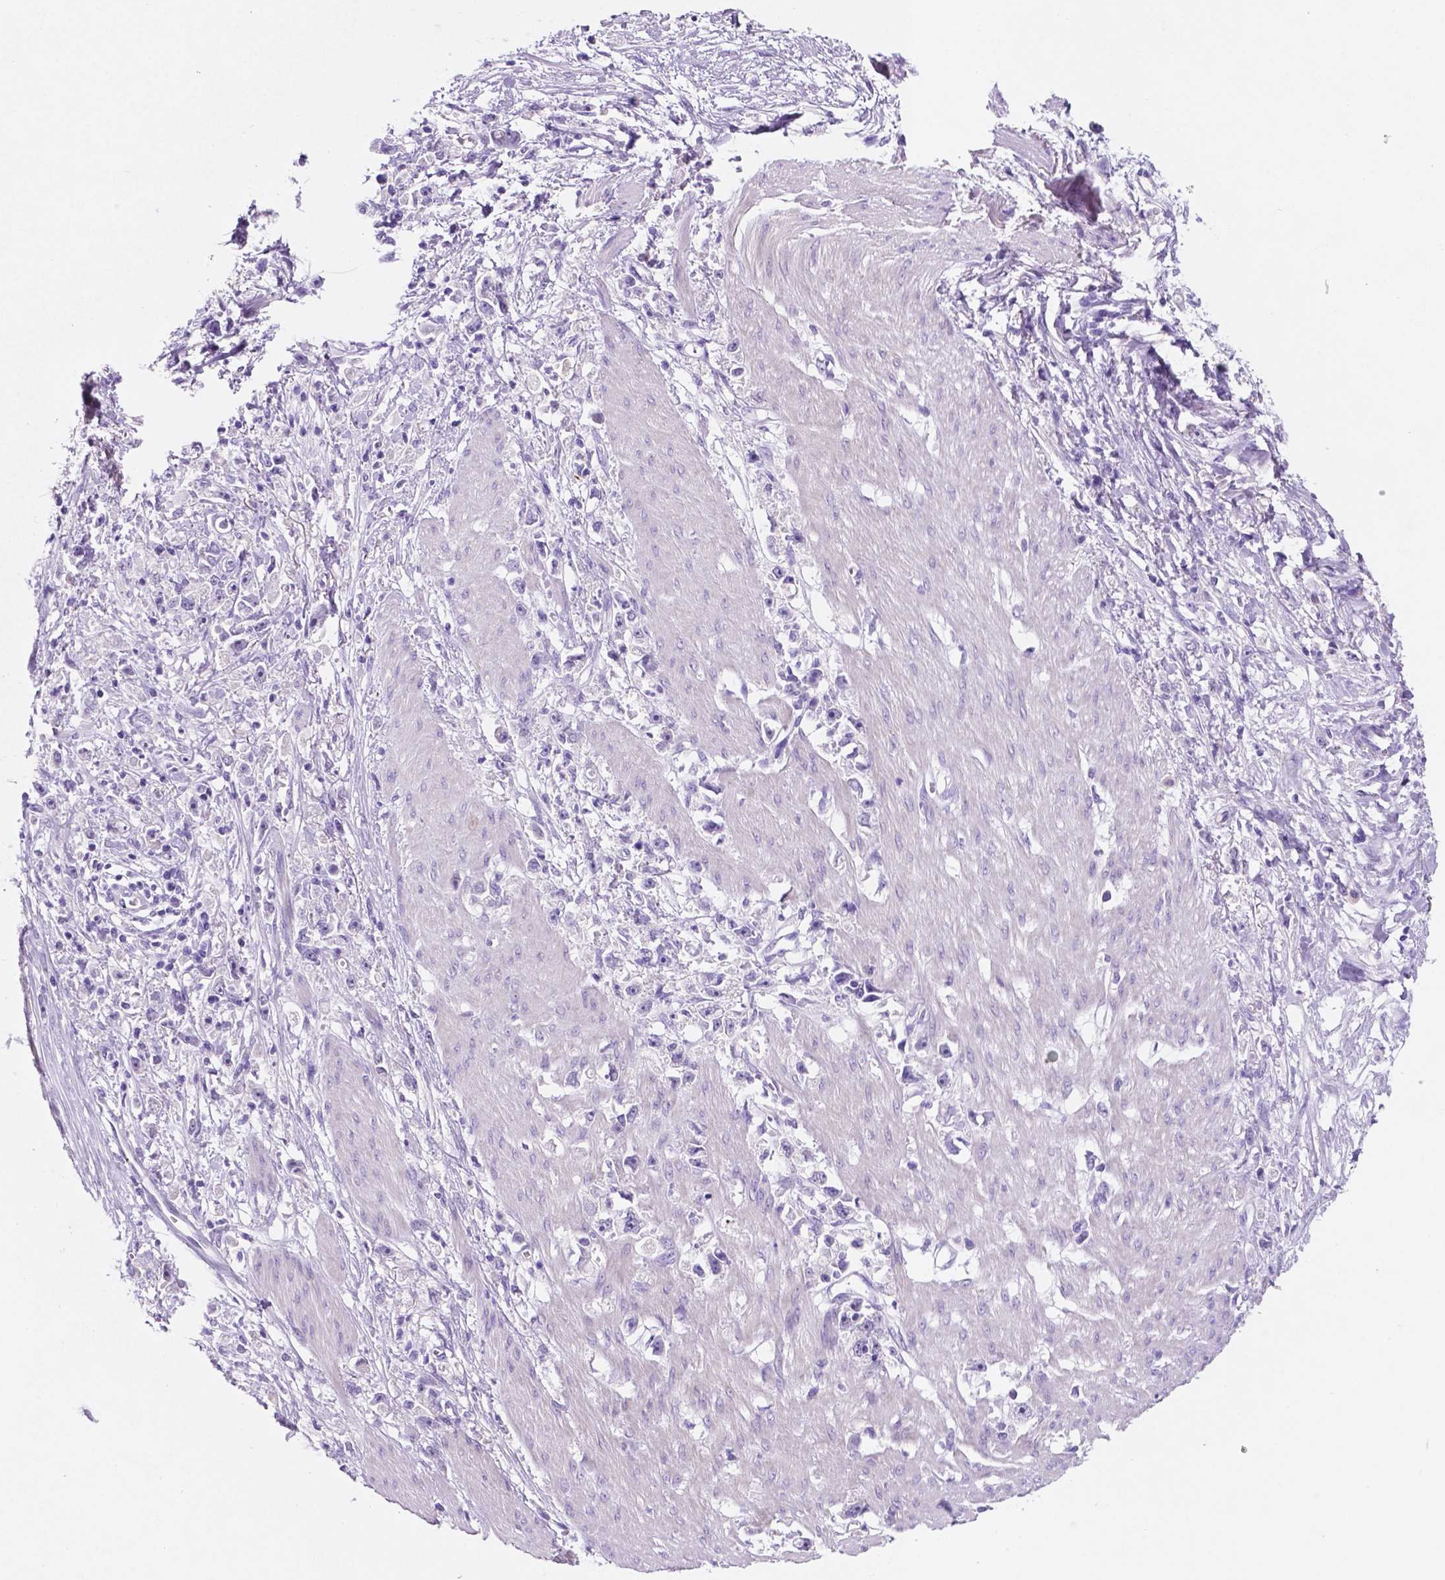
{"staining": {"intensity": "negative", "quantity": "none", "location": "none"}, "tissue": "stomach cancer", "cell_type": "Tumor cells", "image_type": "cancer", "snomed": [{"axis": "morphology", "description": "Adenocarcinoma, NOS"}, {"axis": "topography", "description": "Stomach"}], "caption": "This image is of adenocarcinoma (stomach) stained with IHC to label a protein in brown with the nuclei are counter-stained blue. There is no staining in tumor cells. (DAB (3,3'-diaminobenzidine) immunohistochemistry (IHC) visualized using brightfield microscopy, high magnification).", "gene": "EBLN2", "patient": {"sex": "female", "age": 59}}